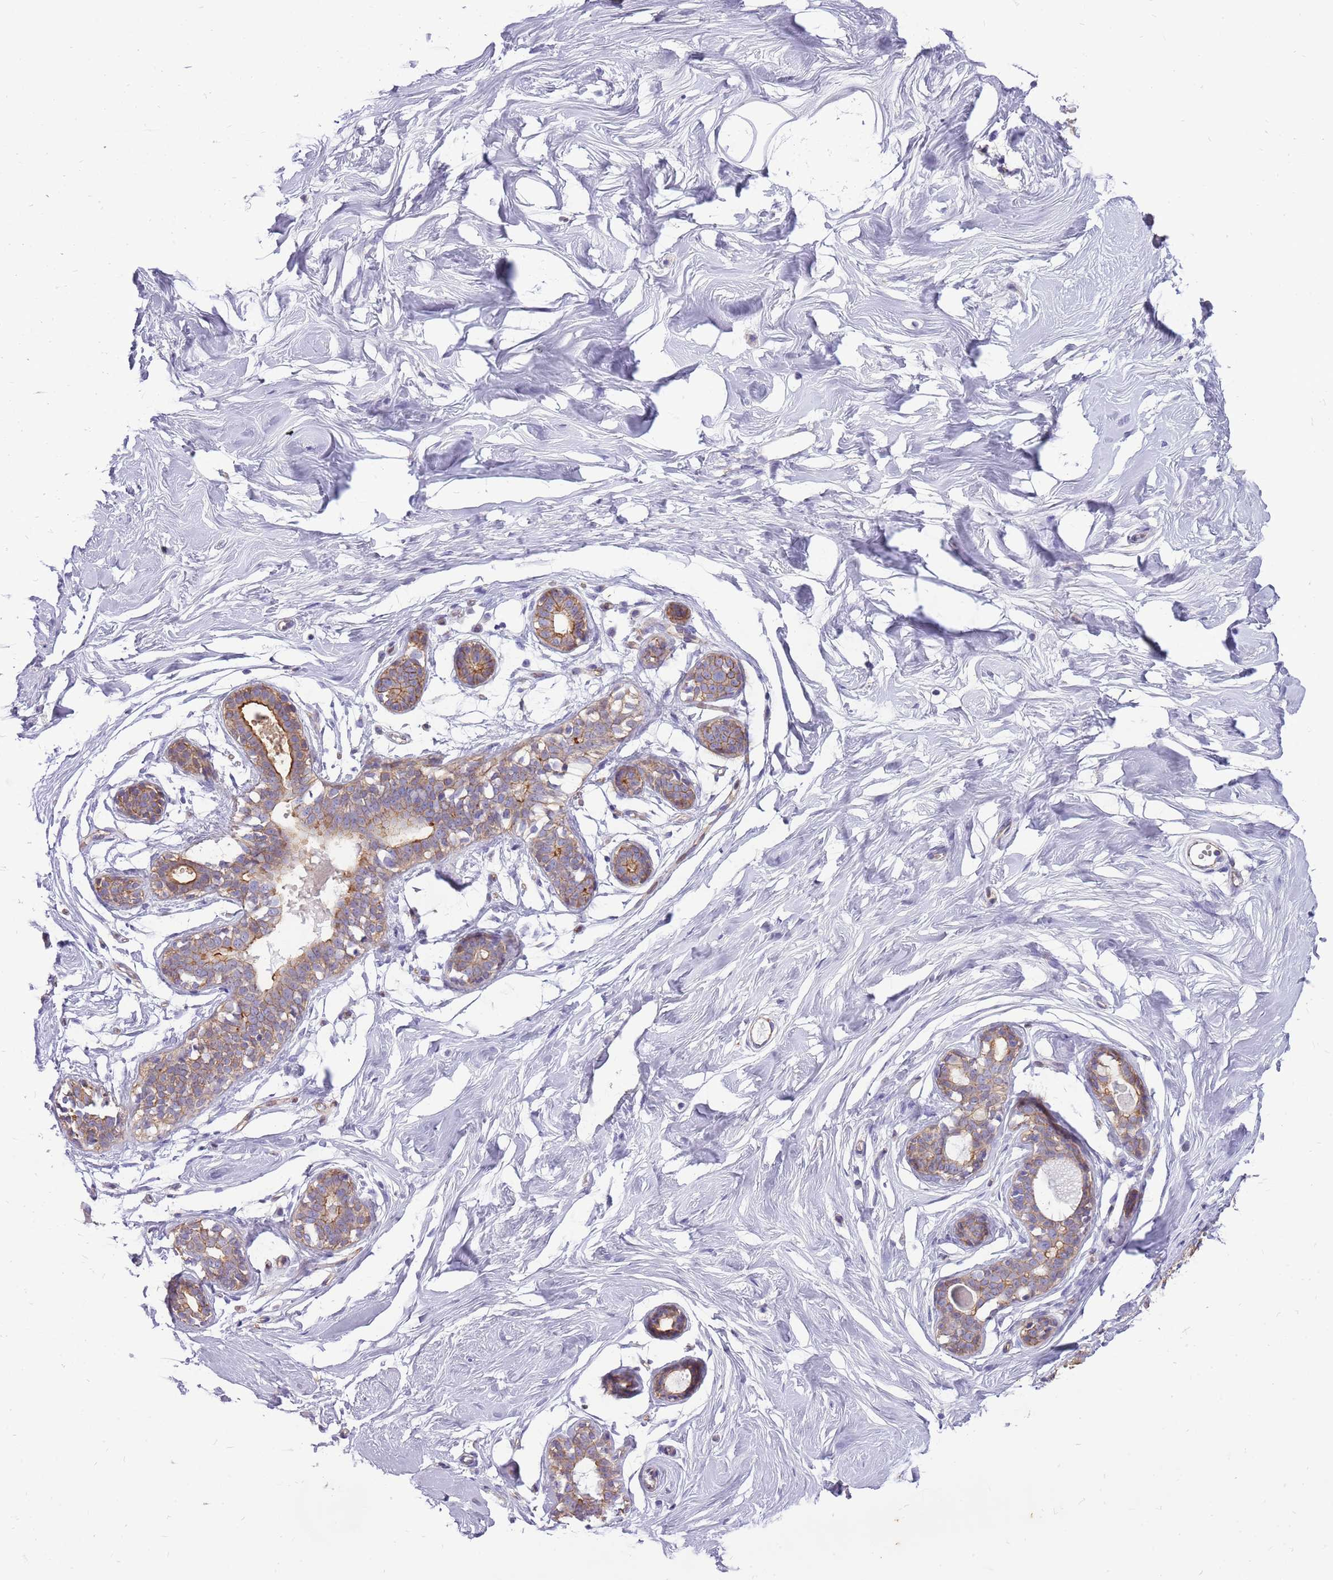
{"staining": {"intensity": "negative", "quantity": "none", "location": "none"}, "tissue": "breast", "cell_type": "Adipocytes", "image_type": "normal", "snomed": [{"axis": "morphology", "description": "Normal tissue, NOS"}, {"axis": "morphology", "description": "Adenoma, NOS"}, {"axis": "topography", "description": "Breast"}], "caption": "Immunohistochemistry (IHC) histopathology image of normal breast: human breast stained with DAB displays no significant protein positivity in adipocytes.", "gene": "WDR90", "patient": {"sex": "female", "age": 23}}